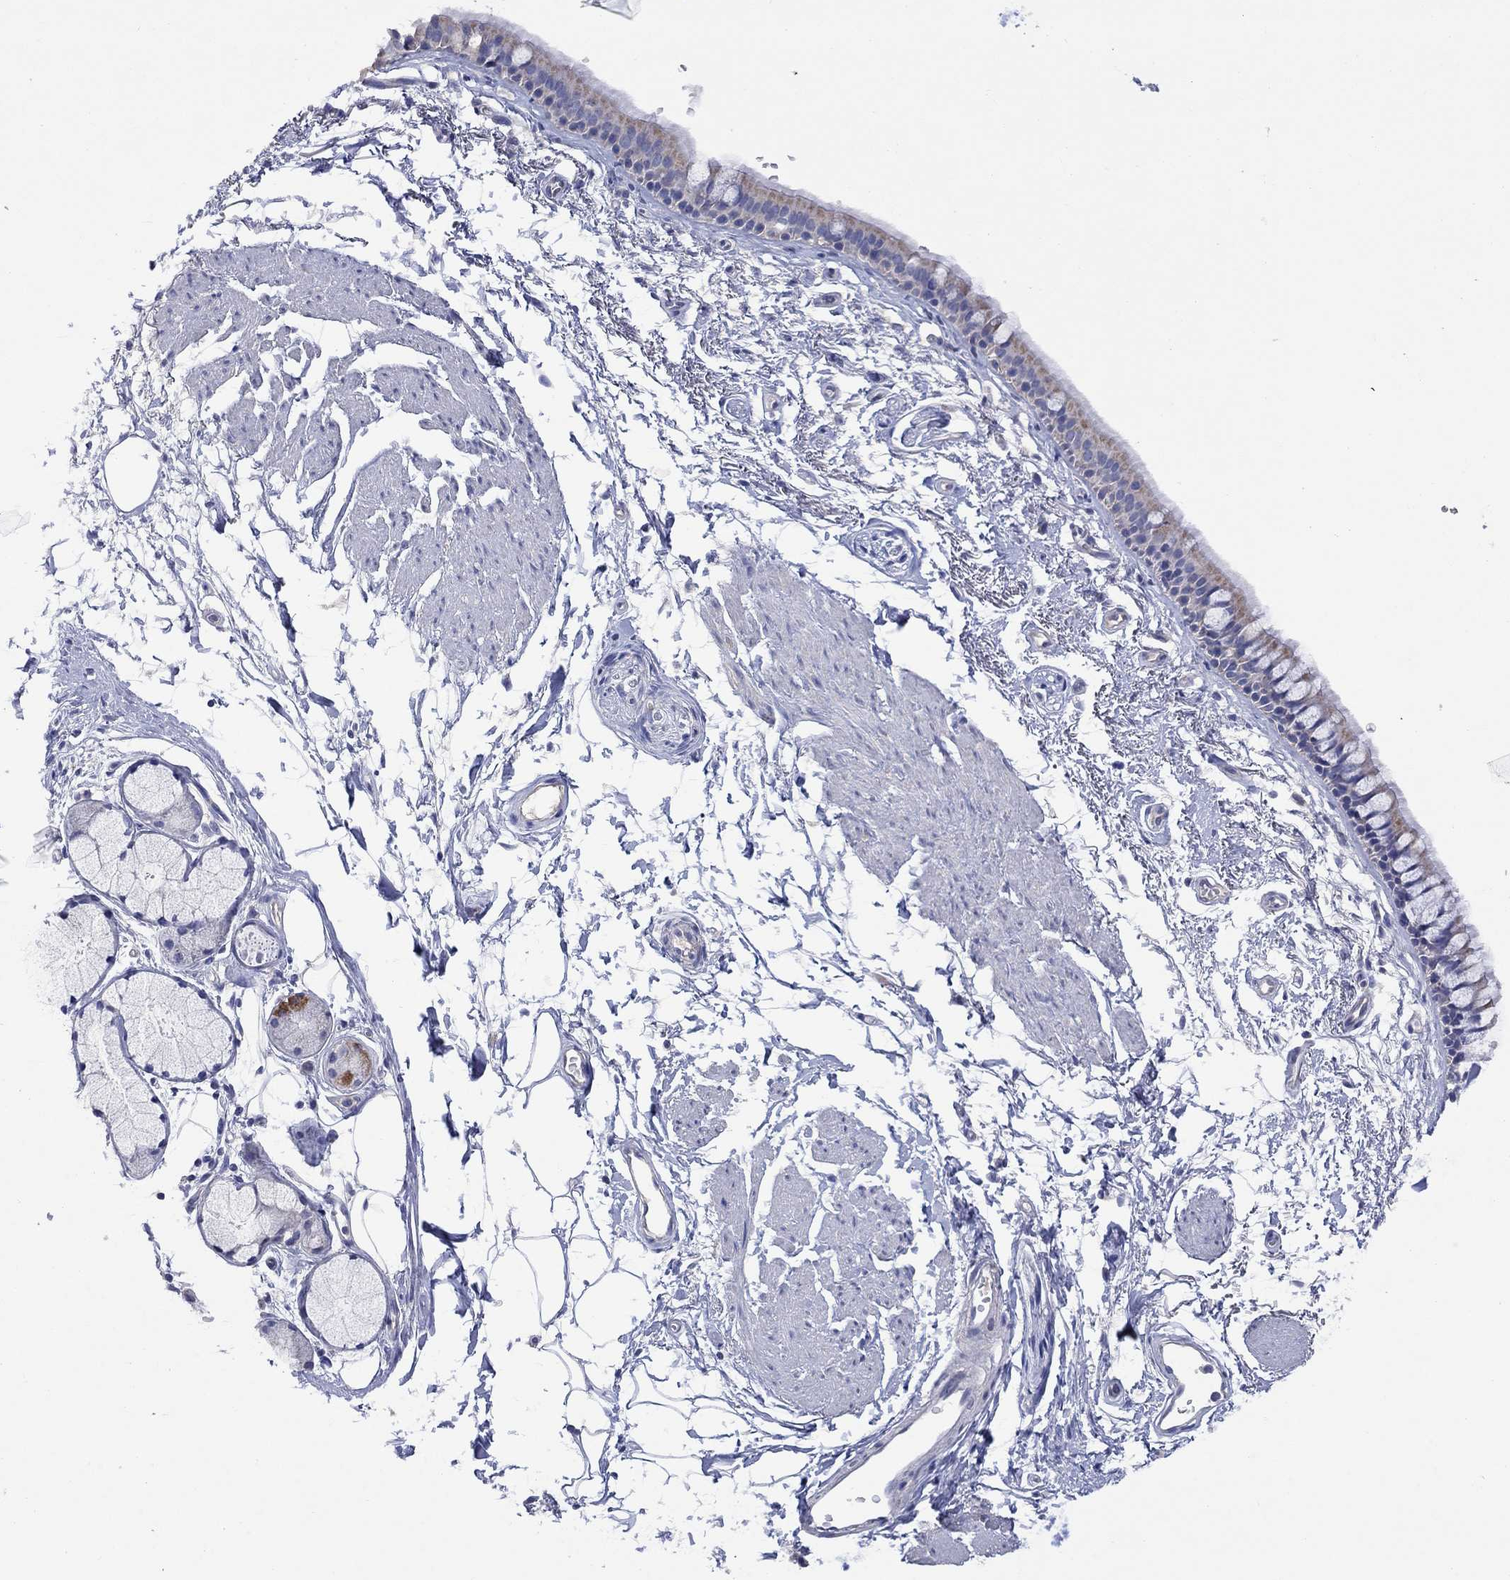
{"staining": {"intensity": "moderate", "quantity": "<25%", "location": "cytoplasmic/membranous"}, "tissue": "bronchus", "cell_type": "Respiratory epithelial cells", "image_type": "normal", "snomed": [{"axis": "morphology", "description": "Normal tissue, NOS"}, {"axis": "topography", "description": "Cartilage tissue"}, {"axis": "topography", "description": "Bronchus"}], "caption": "Bronchus stained for a protein shows moderate cytoplasmic/membranous positivity in respiratory epithelial cells. (DAB IHC with brightfield microscopy, high magnification).", "gene": "CLVS1", "patient": {"sex": "male", "age": 66}}